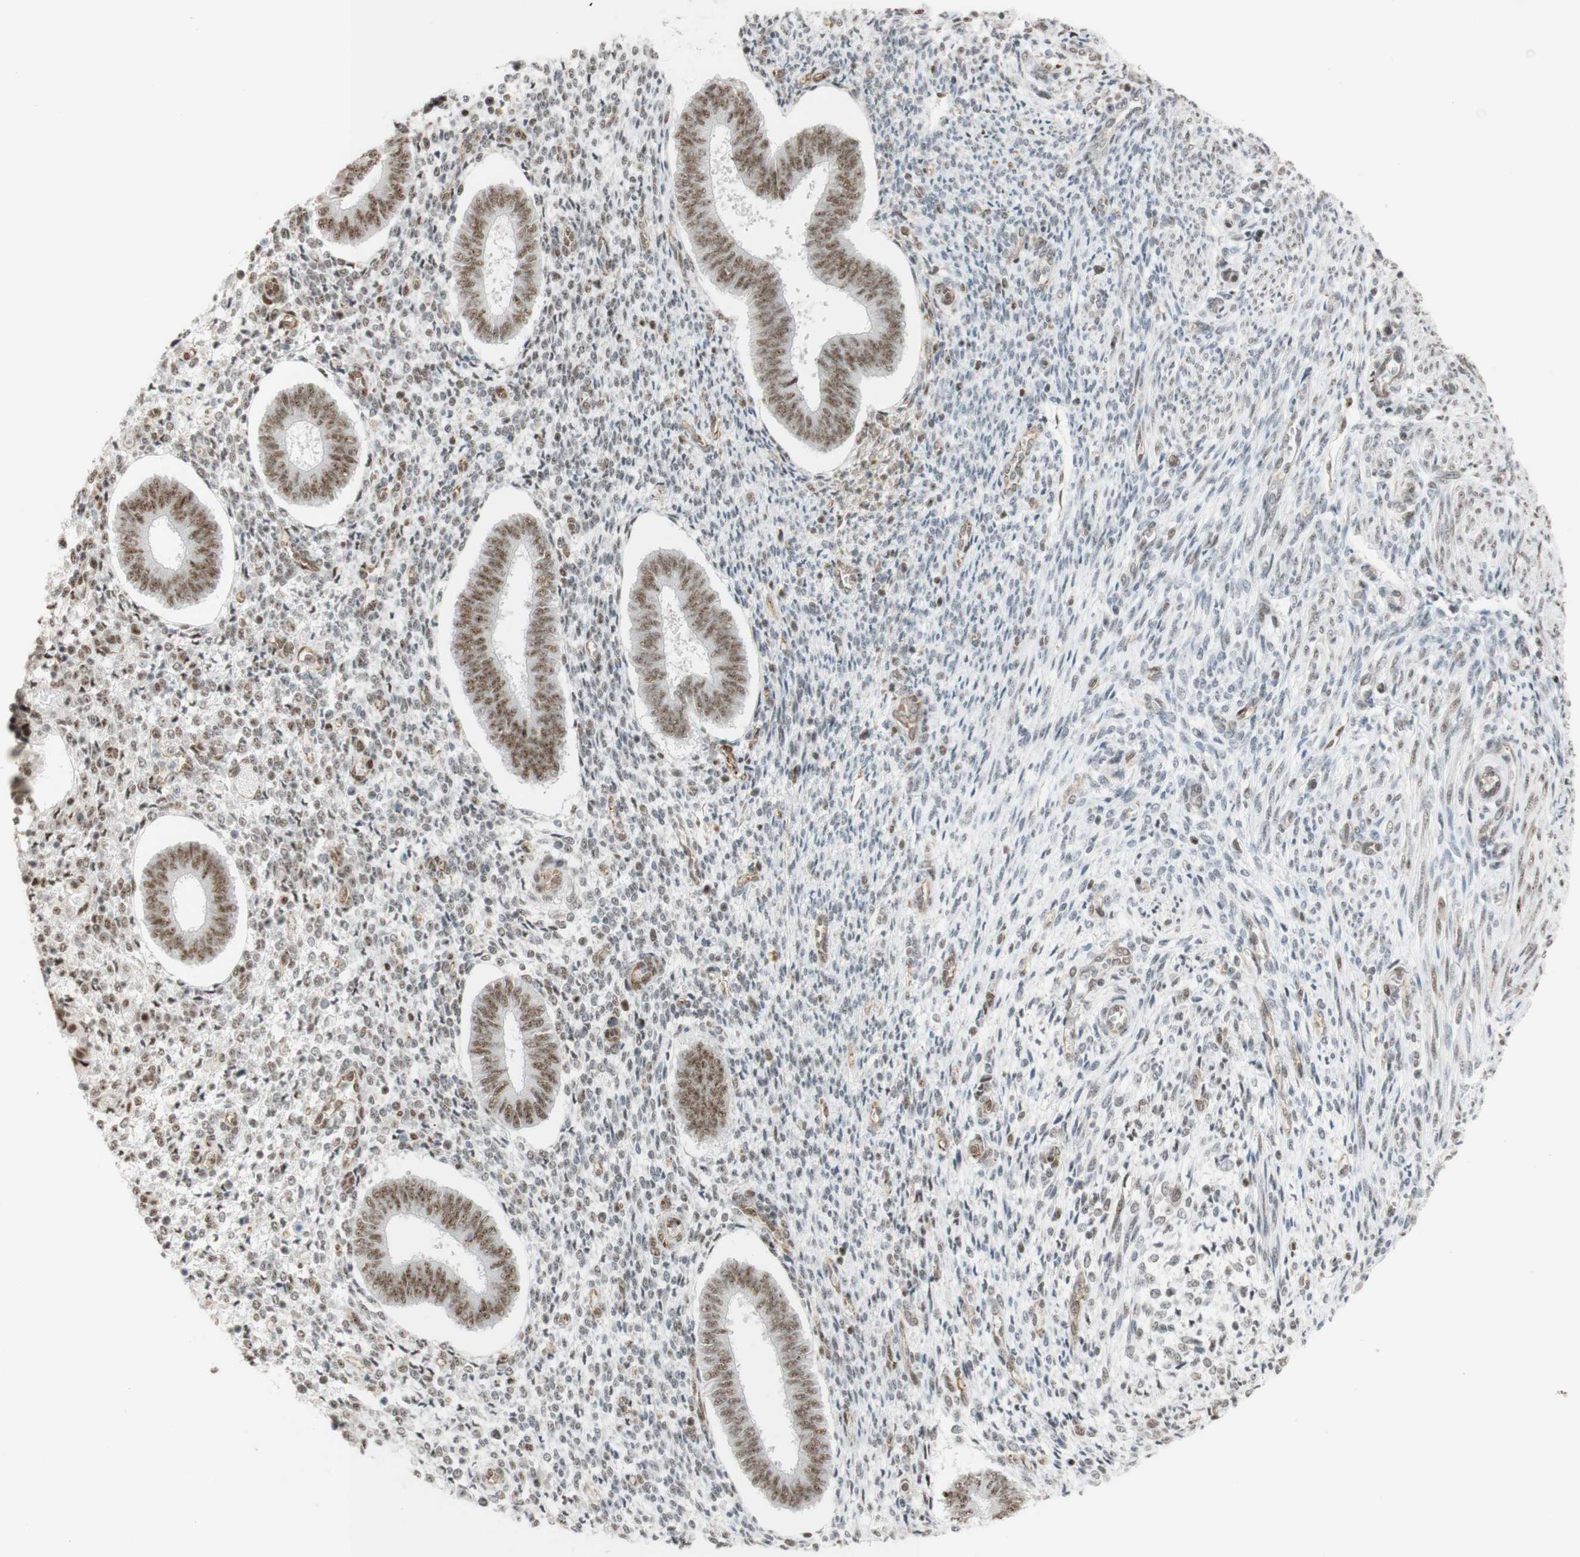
{"staining": {"intensity": "negative", "quantity": "none", "location": "none"}, "tissue": "endometrium", "cell_type": "Cells in endometrial stroma", "image_type": "normal", "snomed": [{"axis": "morphology", "description": "Normal tissue, NOS"}, {"axis": "topography", "description": "Endometrium"}], "caption": "Protein analysis of unremarkable endometrium demonstrates no significant positivity in cells in endometrial stroma. (Brightfield microscopy of DAB IHC at high magnification).", "gene": "SAP18", "patient": {"sex": "female", "age": 35}}